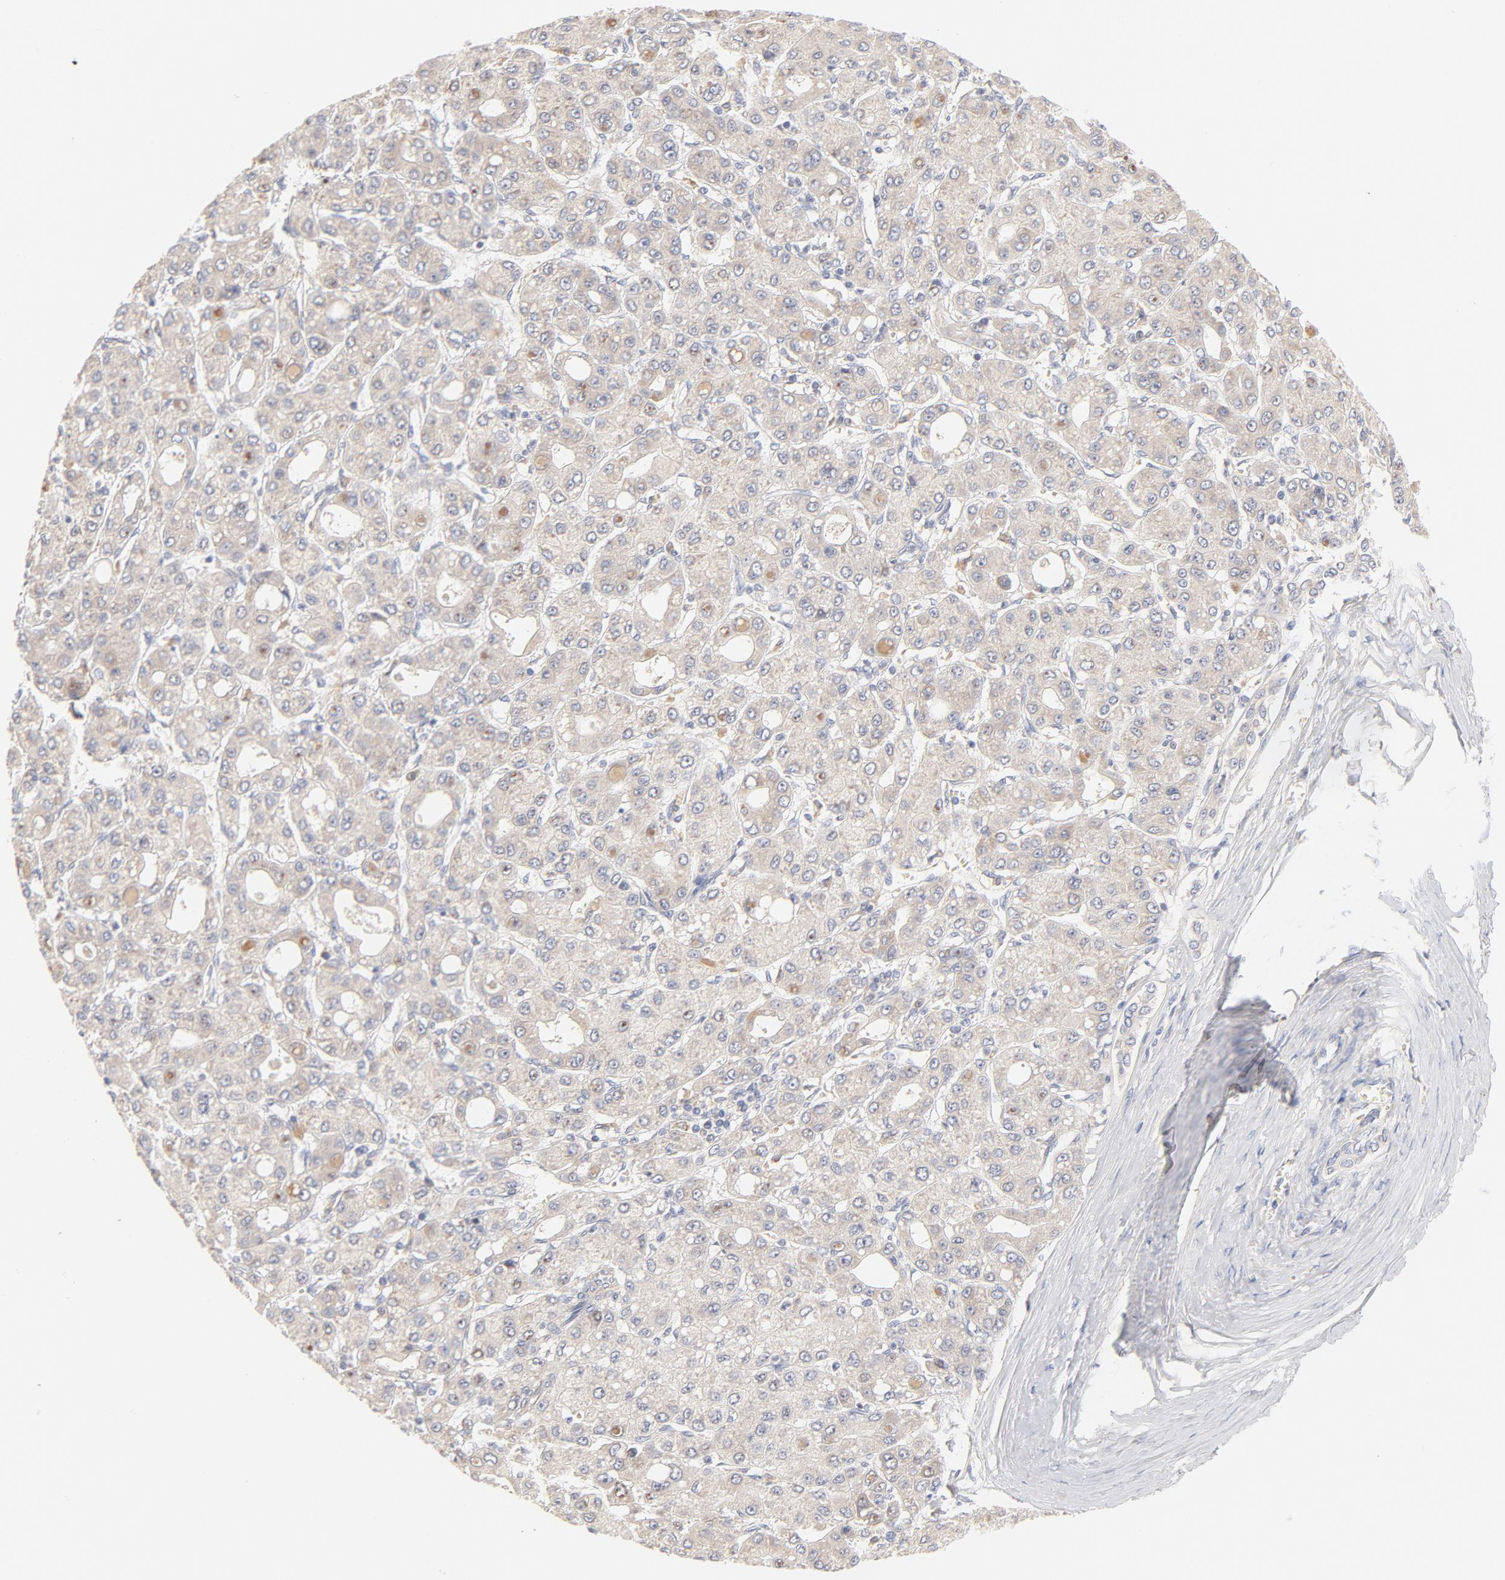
{"staining": {"intensity": "weak", "quantity": ">75%", "location": "cytoplasmic/membranous"}, "tissue": "liver cancer", "cell_type": "Tumor cells", "image_type": "cancer", "snomed": [{"axis": "morphology", "description": "Carcinoma, Hepatocellular, NOS"}, {"axis": "topography", "description": "Liver"}], "caption": "Tumor cells exhibit low levels of weak cytoplasmic/membranous positivity in about >75% of cells in human liver cancer.", "gene": "MTERF2", "patient": {"sex": "male", "age": 69}}